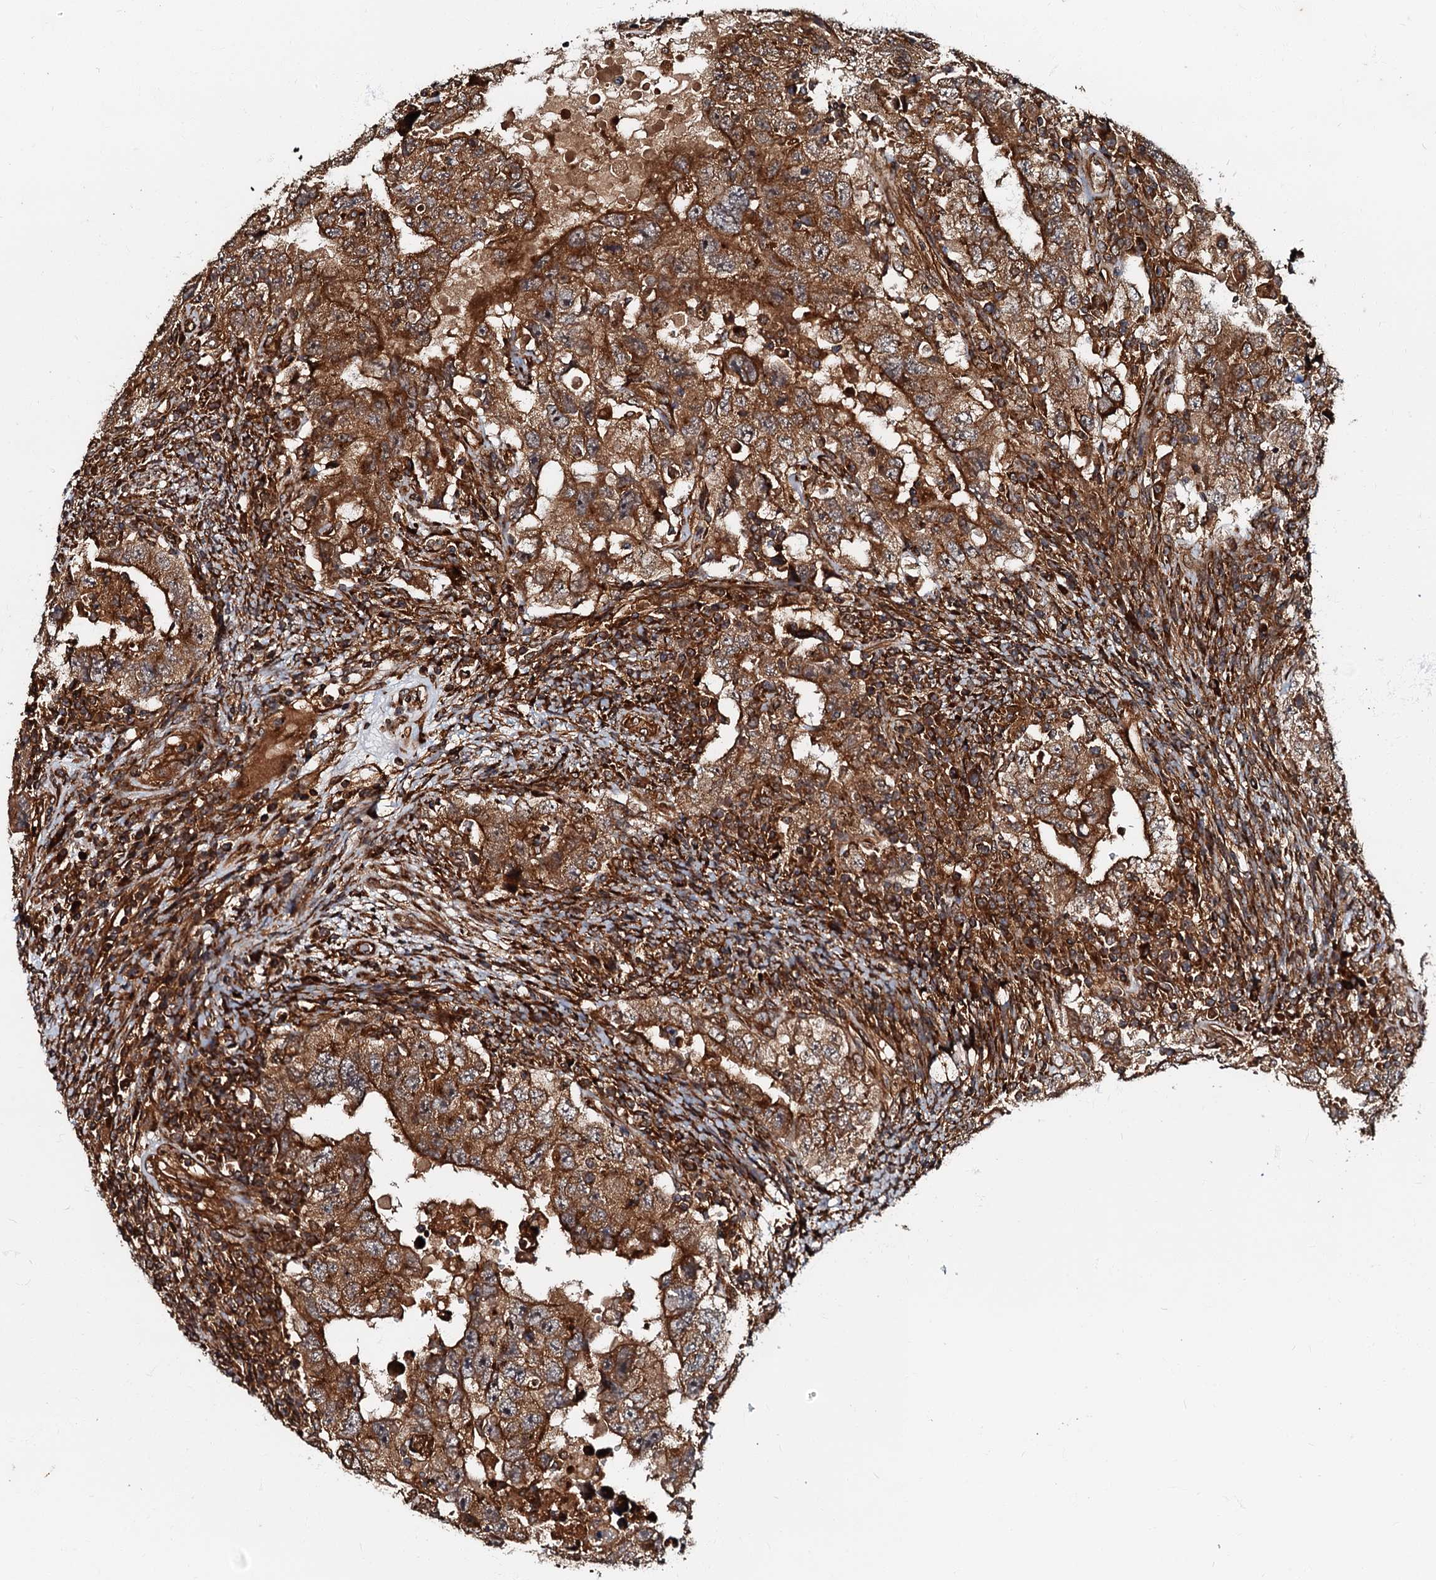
{"staining": {"intensity": "strong", "quantity": ">75%", "location": "cytoplasmic/membranous"}, "tissue": "testis cancer", "cell_type": "Tumor cells", "image_type": "cancer", "snomed": [{"axis": "morphology", "description": "Carcinoma, Embryonal, NOS"}, {"axis": "topography", "description": "Testis"}], "caption": "IHC of embryonal carcinoma (testis) demonstrates high levels of strong cytoplasmic/membranous expression in approximately >75% of tumor cells.", "gene": "BLOC1S6", "patient": {"sex": "male", "age": 26}}